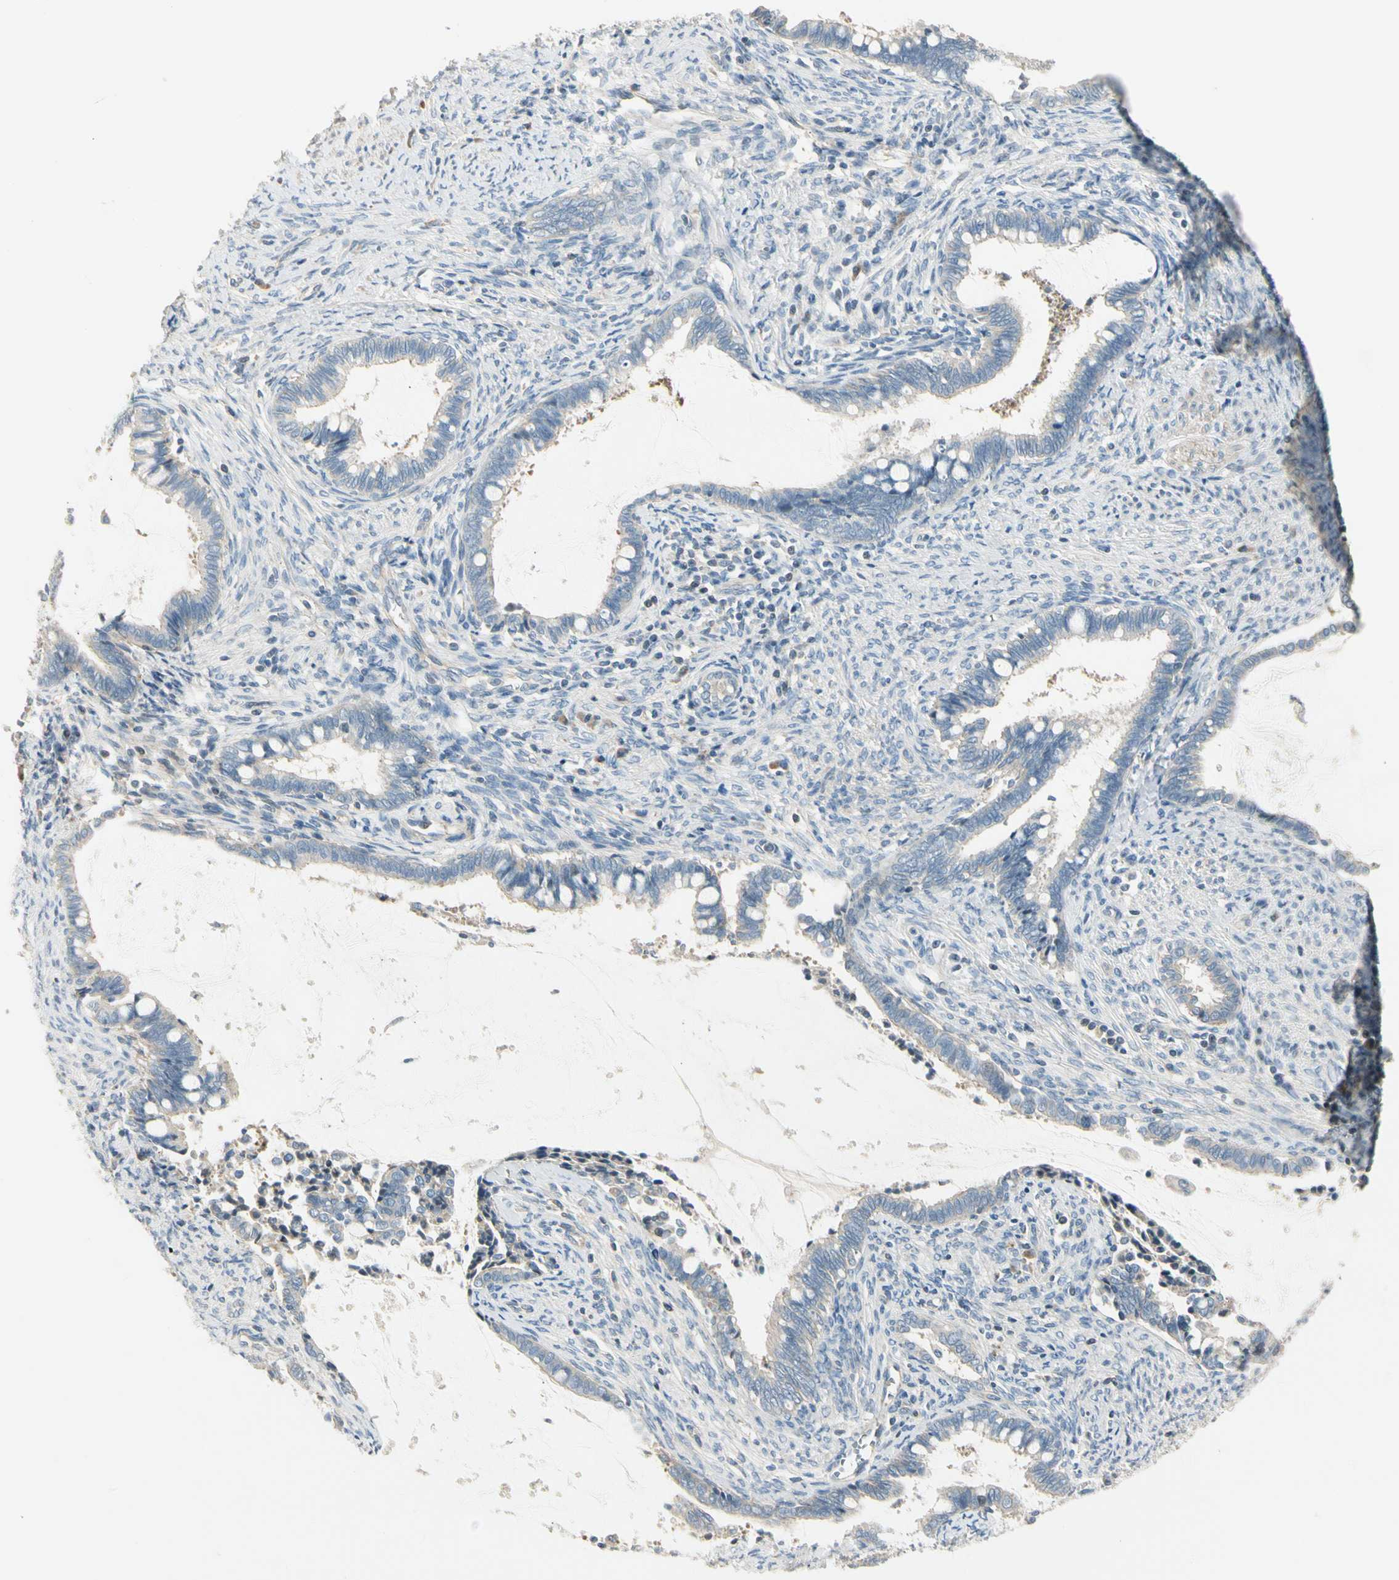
{"staining": {"intensity": "negative", "quantity": "none", "location": "none"}, "tissue": "cervical cancer", "cell_type": "Tumor cells", "image_type": "cancer", "snomed": [{"axis": "morphology", "description": "Adenocarcinoma, NOS"}, {"axis": "topography", "description": "Cervix"}], "caption": "Tumor cells show no significant protein positivity in cervical cancer. (DAB IHC with hematoxylin counter stain).", "gene": "ADGRA3", "patient": {"sex": "female", "age": 44}}